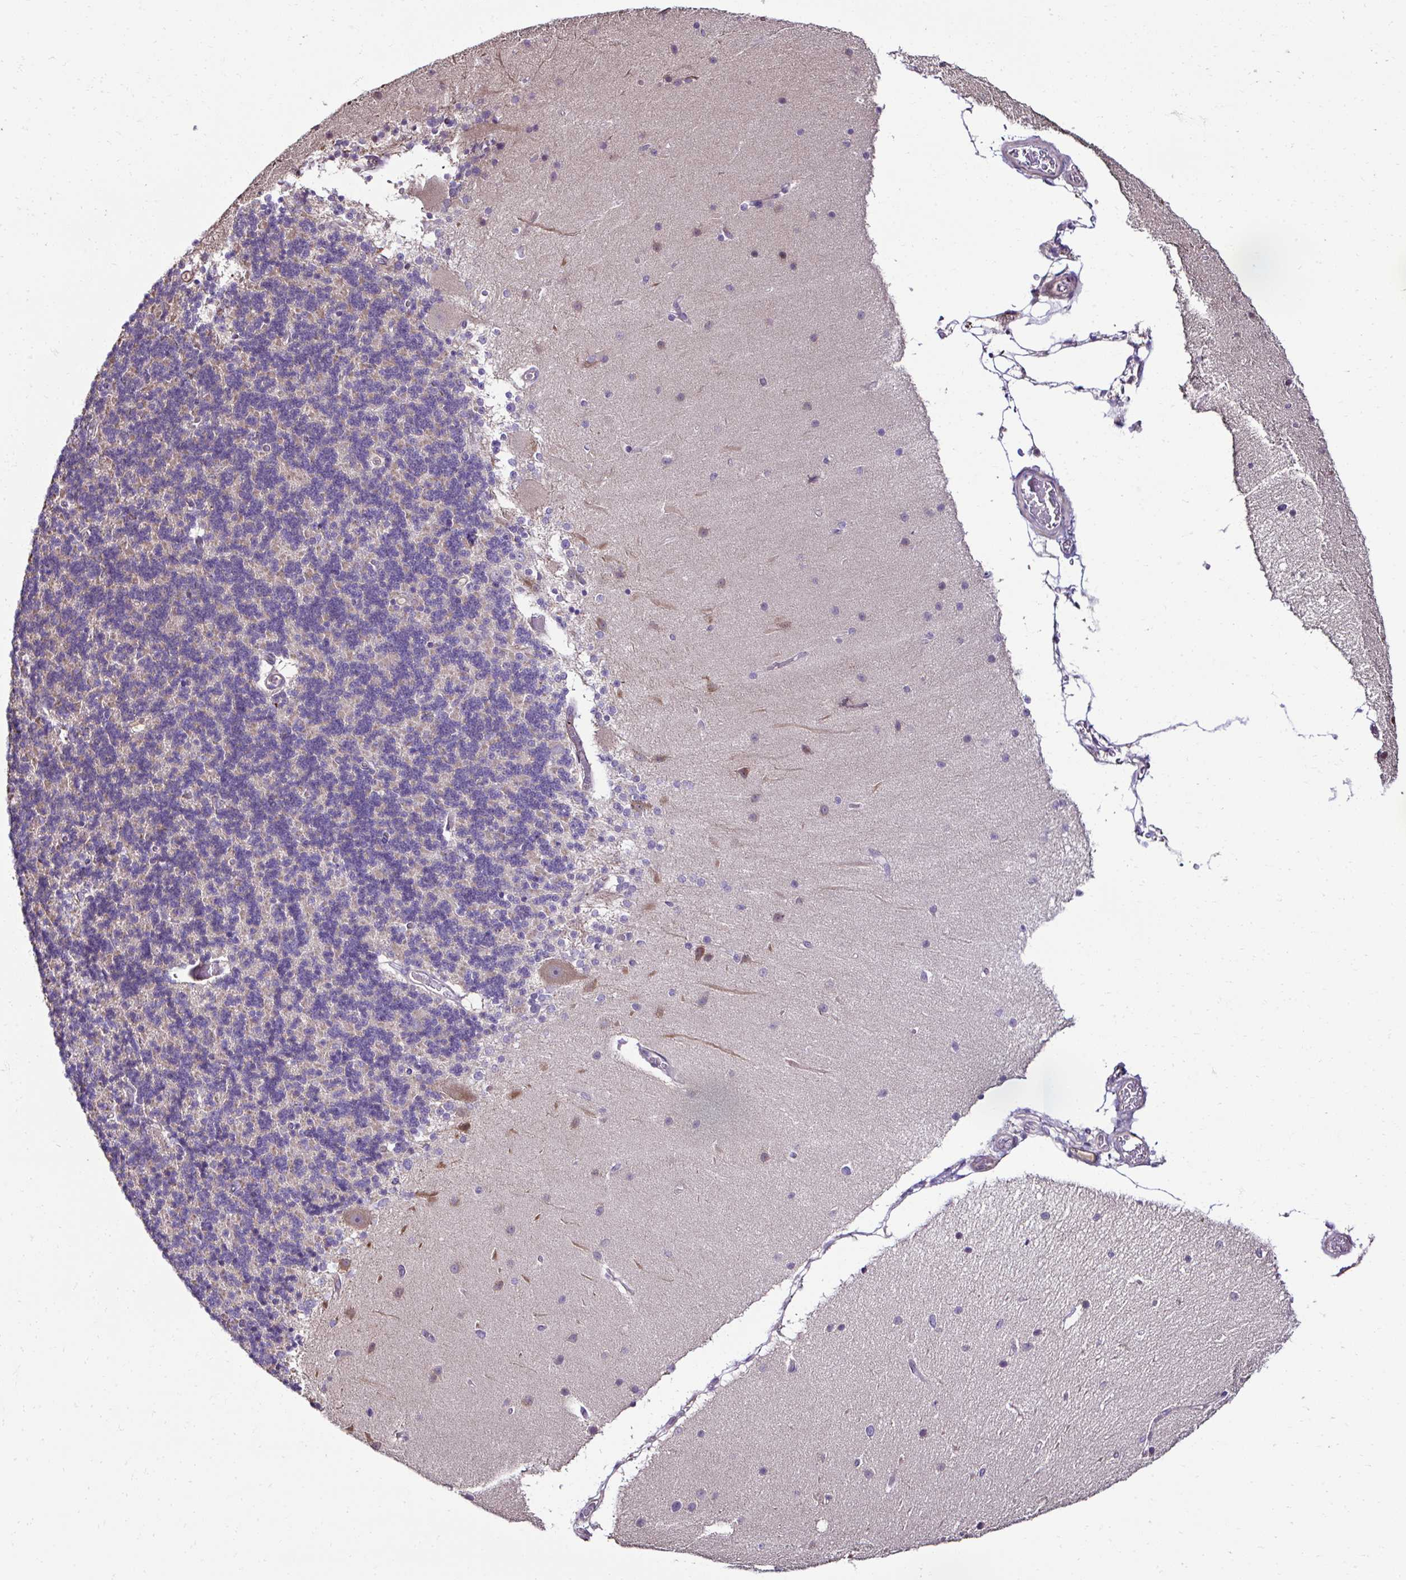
{"staining": {"intensity": "negative", "quantity": "none", "location": "none"}, "tissue": "cerebellum", "cell_type": "Cells in granular layer", "image_type": "normal", "snomed": [{"axis": "morphology", "description": "Normal tissue, NOS"}, {"axis": "topography", "description": "Cerebellum"}], "caption": "The photomicrograph demonstrates no significant positivity in cells in granular layer of cerebellum.", "gene": "CCDC85C", "patient": {"sex": "female", "age": 54}}